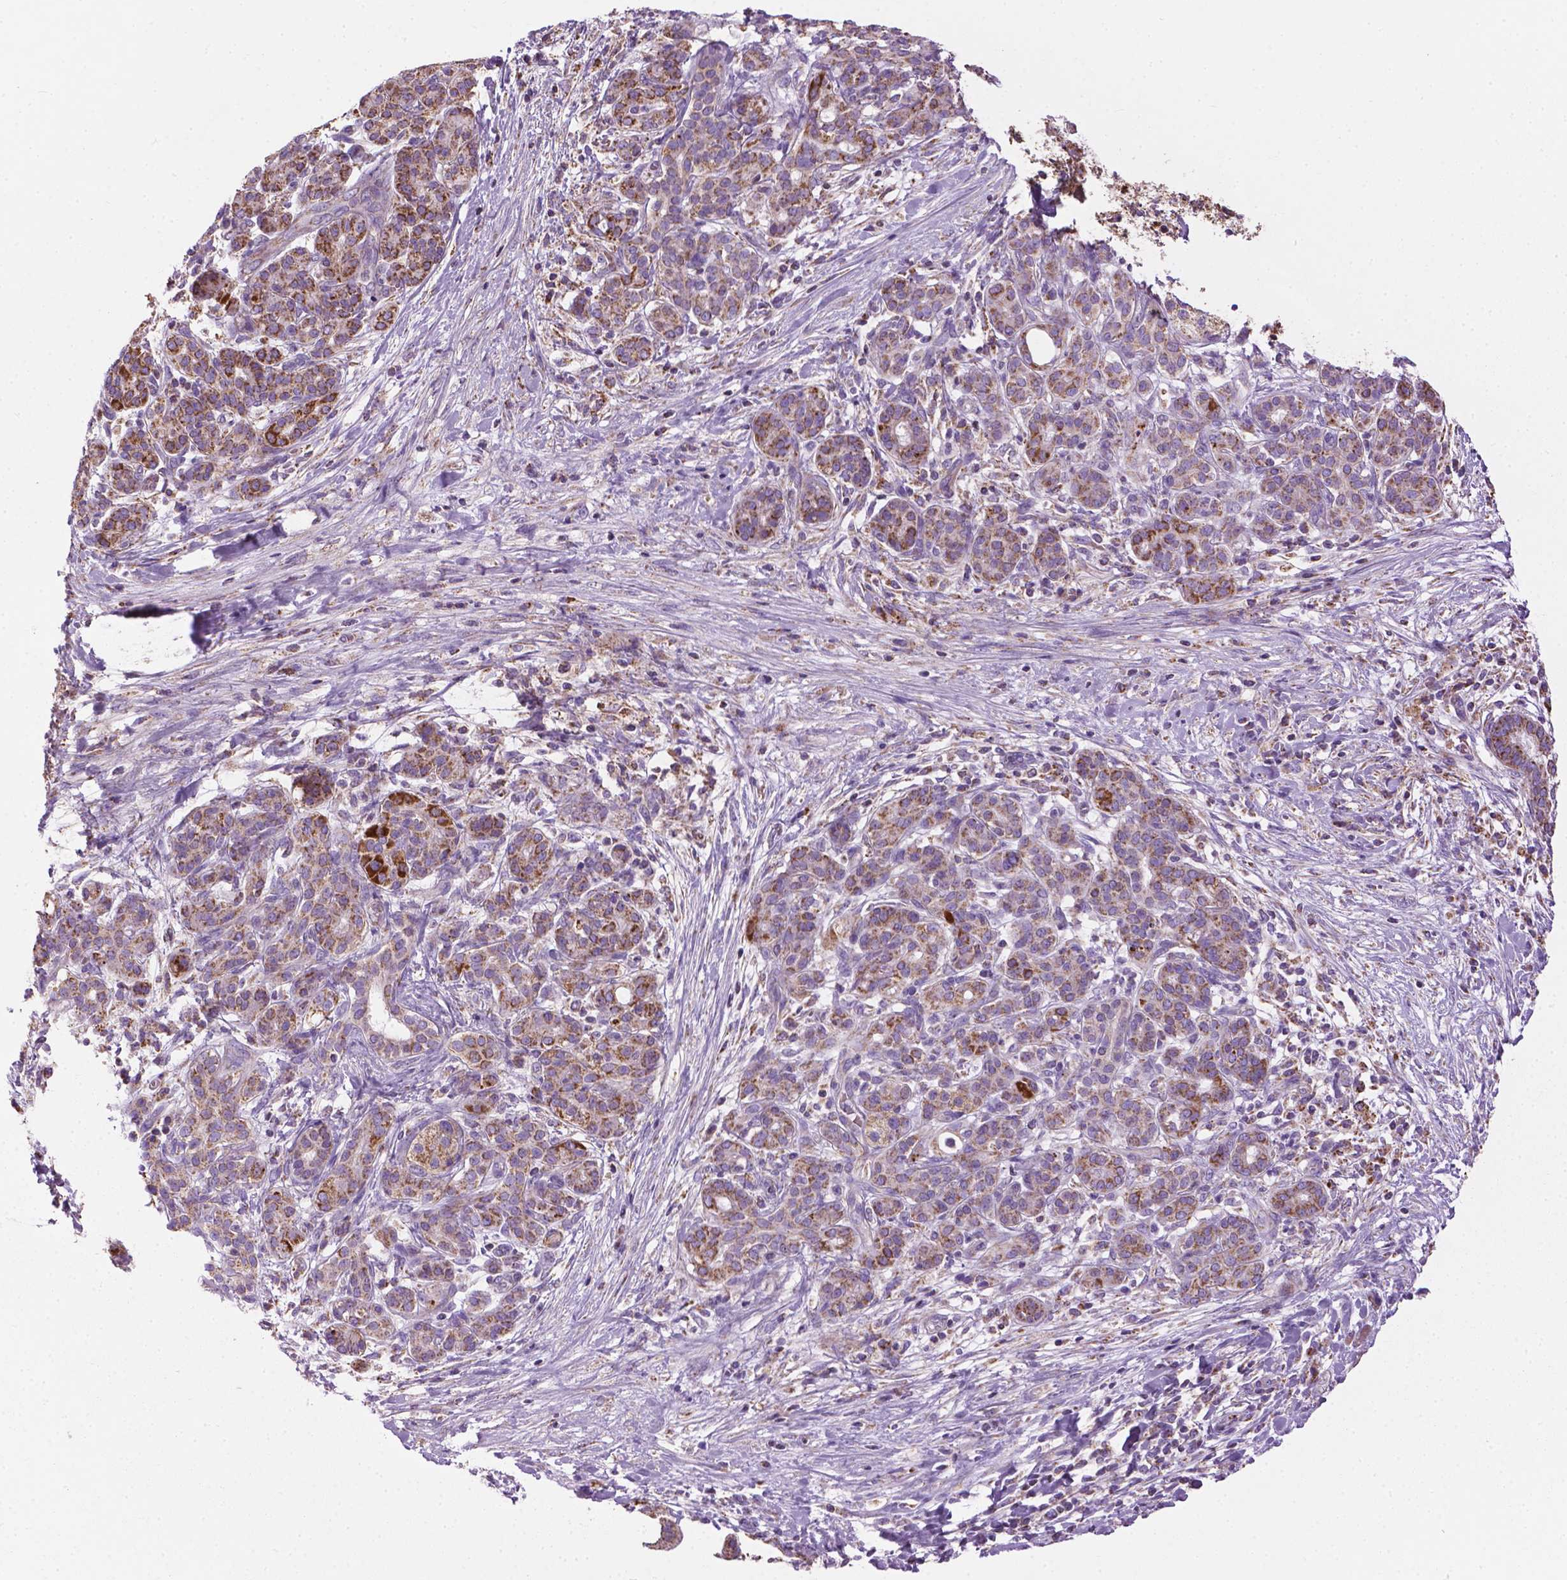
{"staining": {"intensity": "moderate", "quantity": ">75%", "location": "cytoplasmic/membranous"}, "tissue": "pancreatic cancer", "cell_type": "Tumor cells", "image_type": "cancer", "snomed": [{"axis": "morphology", "description": "Adenocarcinoma, NOS"}, {"axis": "topography", "description": "Pancreas"}], "caption": "Pancreatic cancer stained for a protein (brown) shows moderate cytoplasmic/membranous positive staining in about >75% of tumor cells.", "gene": "VDAC1", "patient": {"sex": "male", "age": 44}}